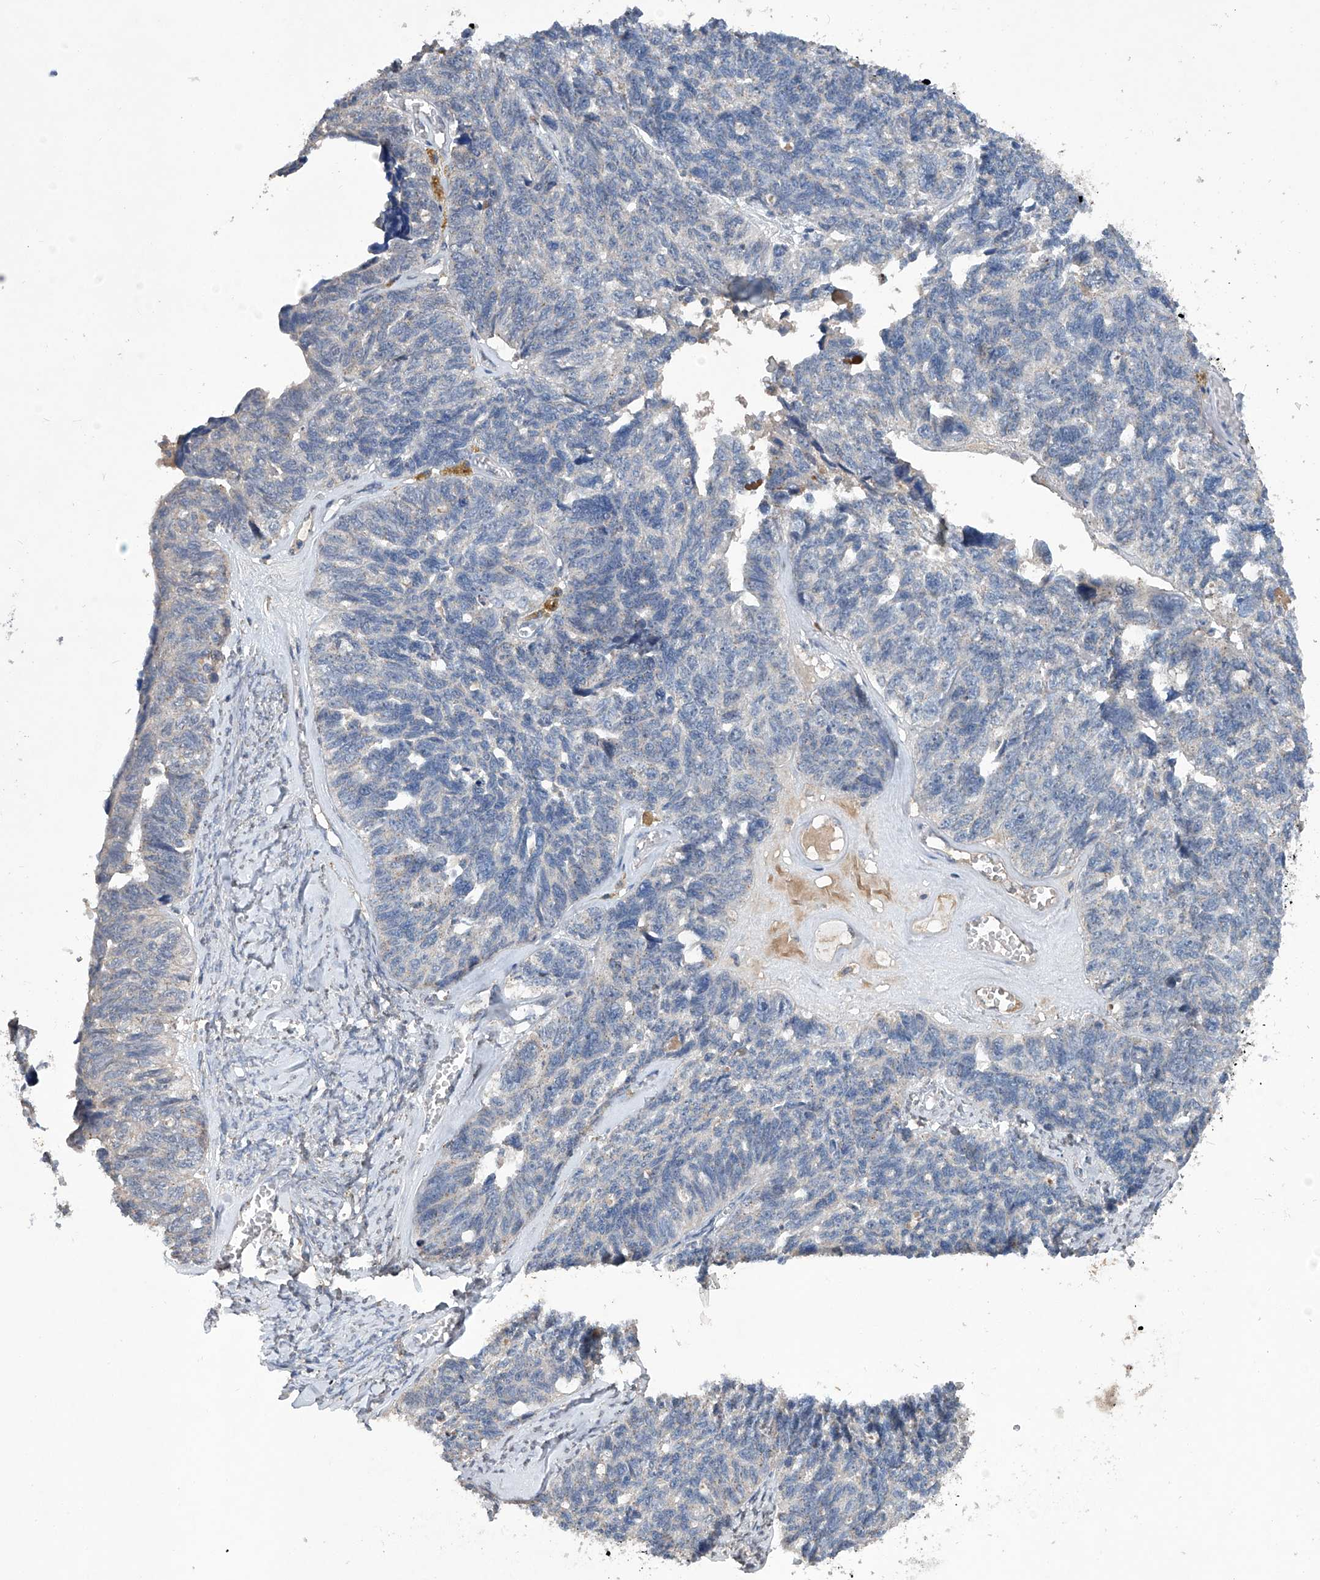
{"staining": {"intensity": "negative", "quantity": "none", "location": "none"}, "tissue": "ovarian cancer", "cell_type": "Tumor cells", "image_type": "cancer", "snomed": [{"axis": "morphology", "description": "Cystadenocarcinoma, serous, NOS"}, {"axis": "topography", "description": "Ovary"}], "caption": "A high-resolution micrograph shows immunohistochemistry staining of ovarian cancer, which displays no significant staining in tumor cells.", "gene": "PCSK5", "patient": {"sex": "female", "age": 79}}